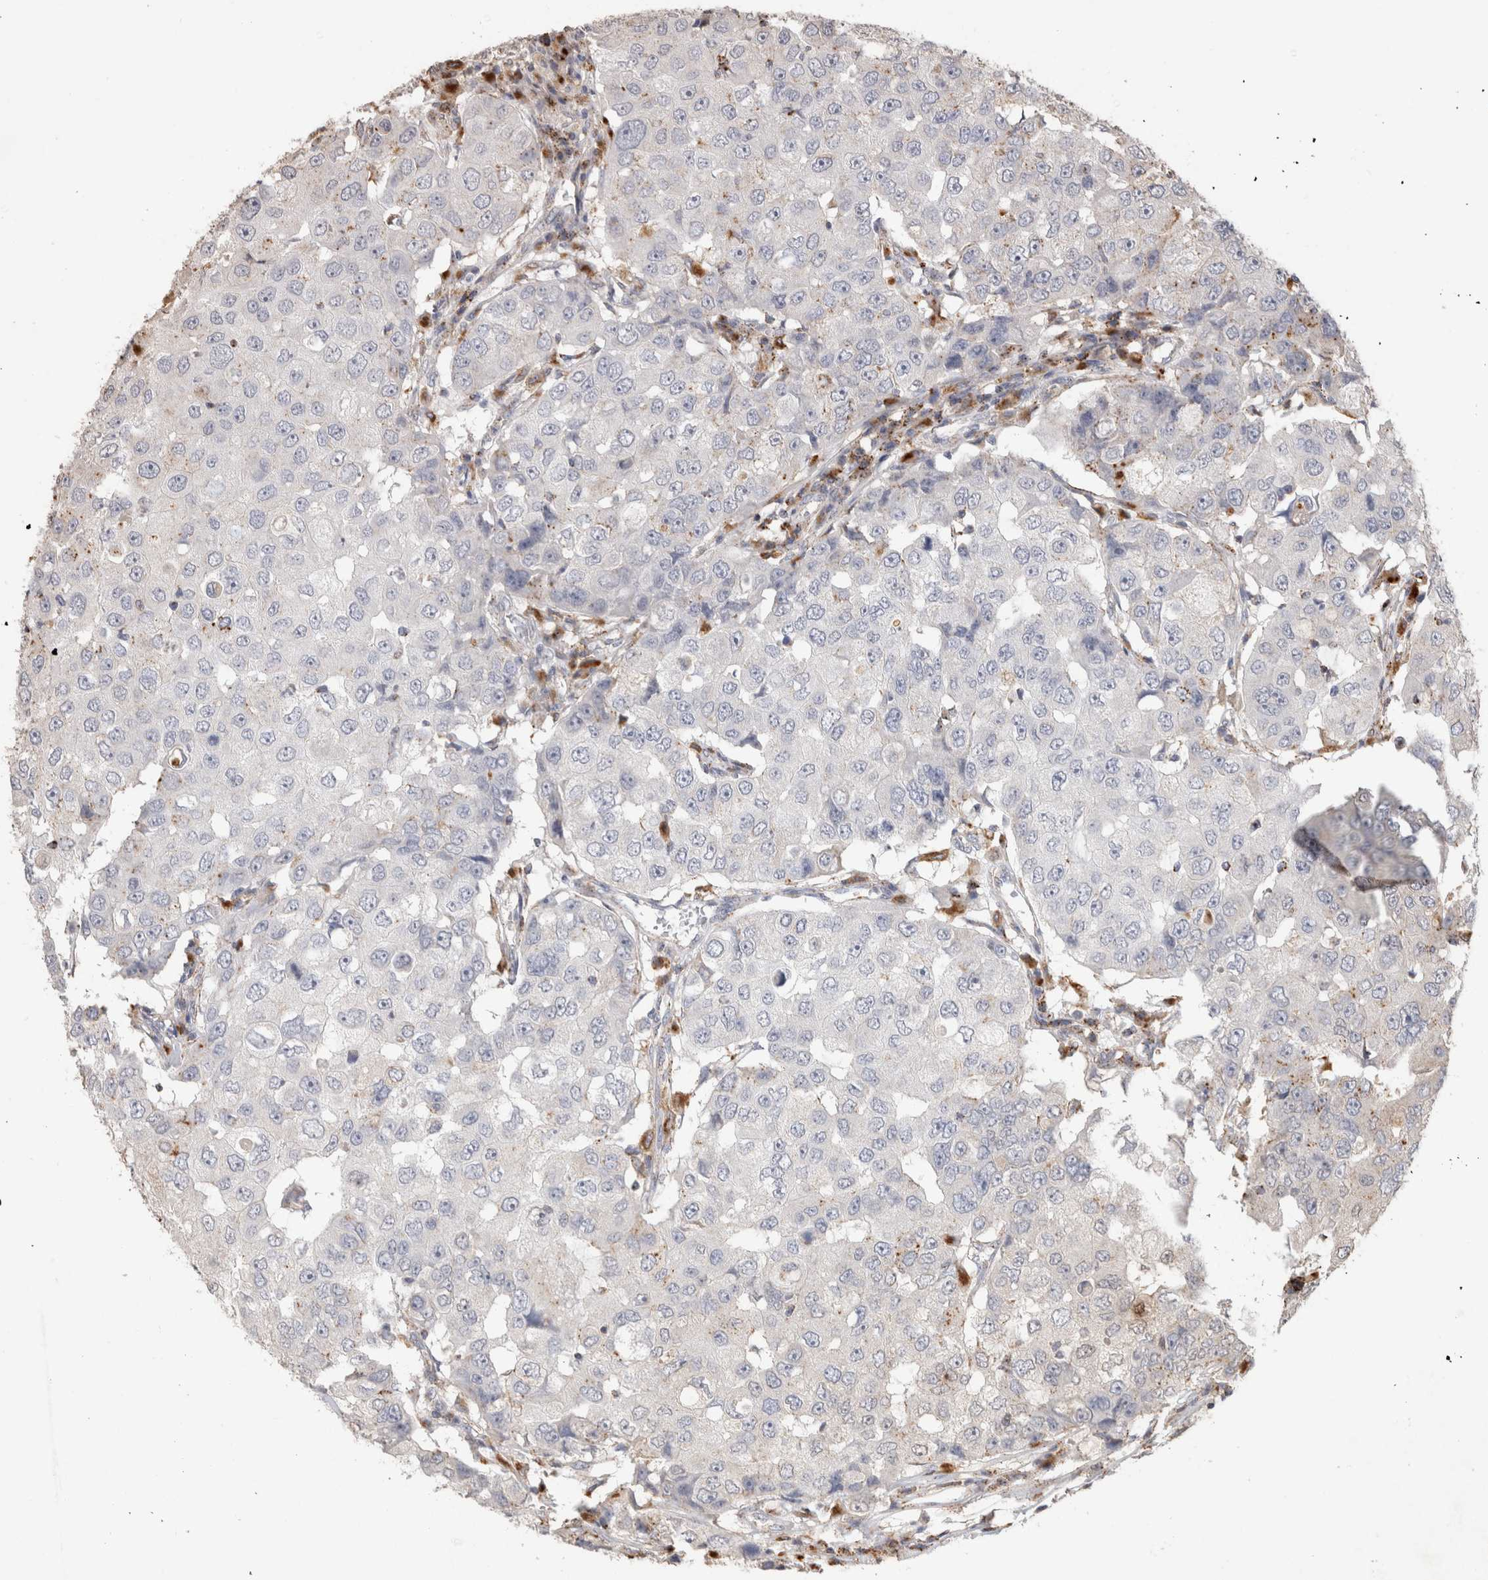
{"staining": {"intensity": "negative", "quantity": "none", "location": "none"}, "tissue": "breast cancer", "cell_type": "Tumor cells", "image_type": "cancer", "snomed": [{"axis": "morphology", "description": "Duct carcinoma"}, {"axis": "topography", "description": "Breast"}], "caption": "This micrograph is of intraductal carcinoma (breast) stained with immunohistochemistry (IHC) to label a protein in brown with the nuclei are counter-stained blue. There is no positivity in tumor cells.", "gene": "ARSA", "patient": {"sex": "female", "age": 27}}